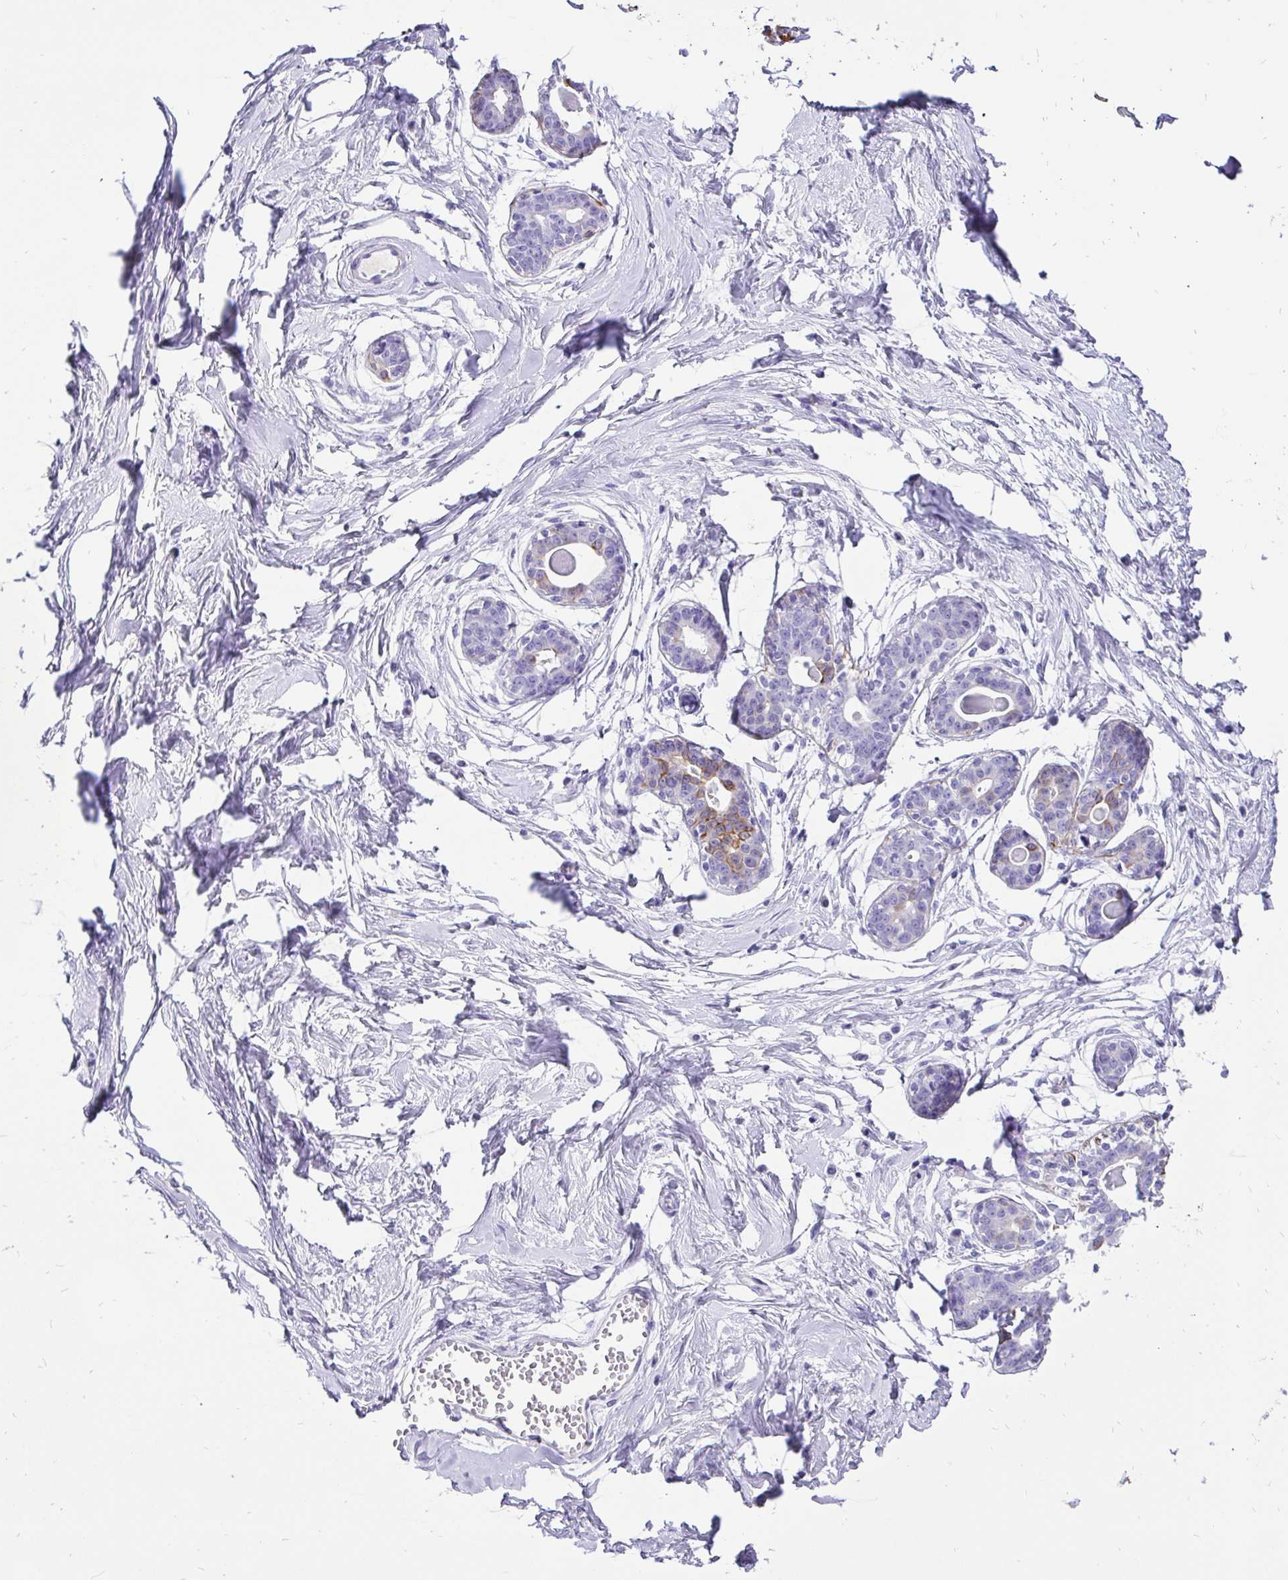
{"staining": {"intensity": "negative", "quantity": "none", "location": "none"}, "tissue": "breast", "cell_type": "Adipocytes", "image_type": "normal", "snomed": [{"axis": "morphology", "description": "Normal tissue, NOS"}, {"axis": "topography", "description": "Breast"}], "caption": "Immunohistochemistry image of unremarkable breast: human breast stained with DAB (3,3'-diaminobenzidine) demonstrates no significant protein staining in adipocytes.", "gene": "KRT13", "patient": {"sex": "female", "age": 45}}